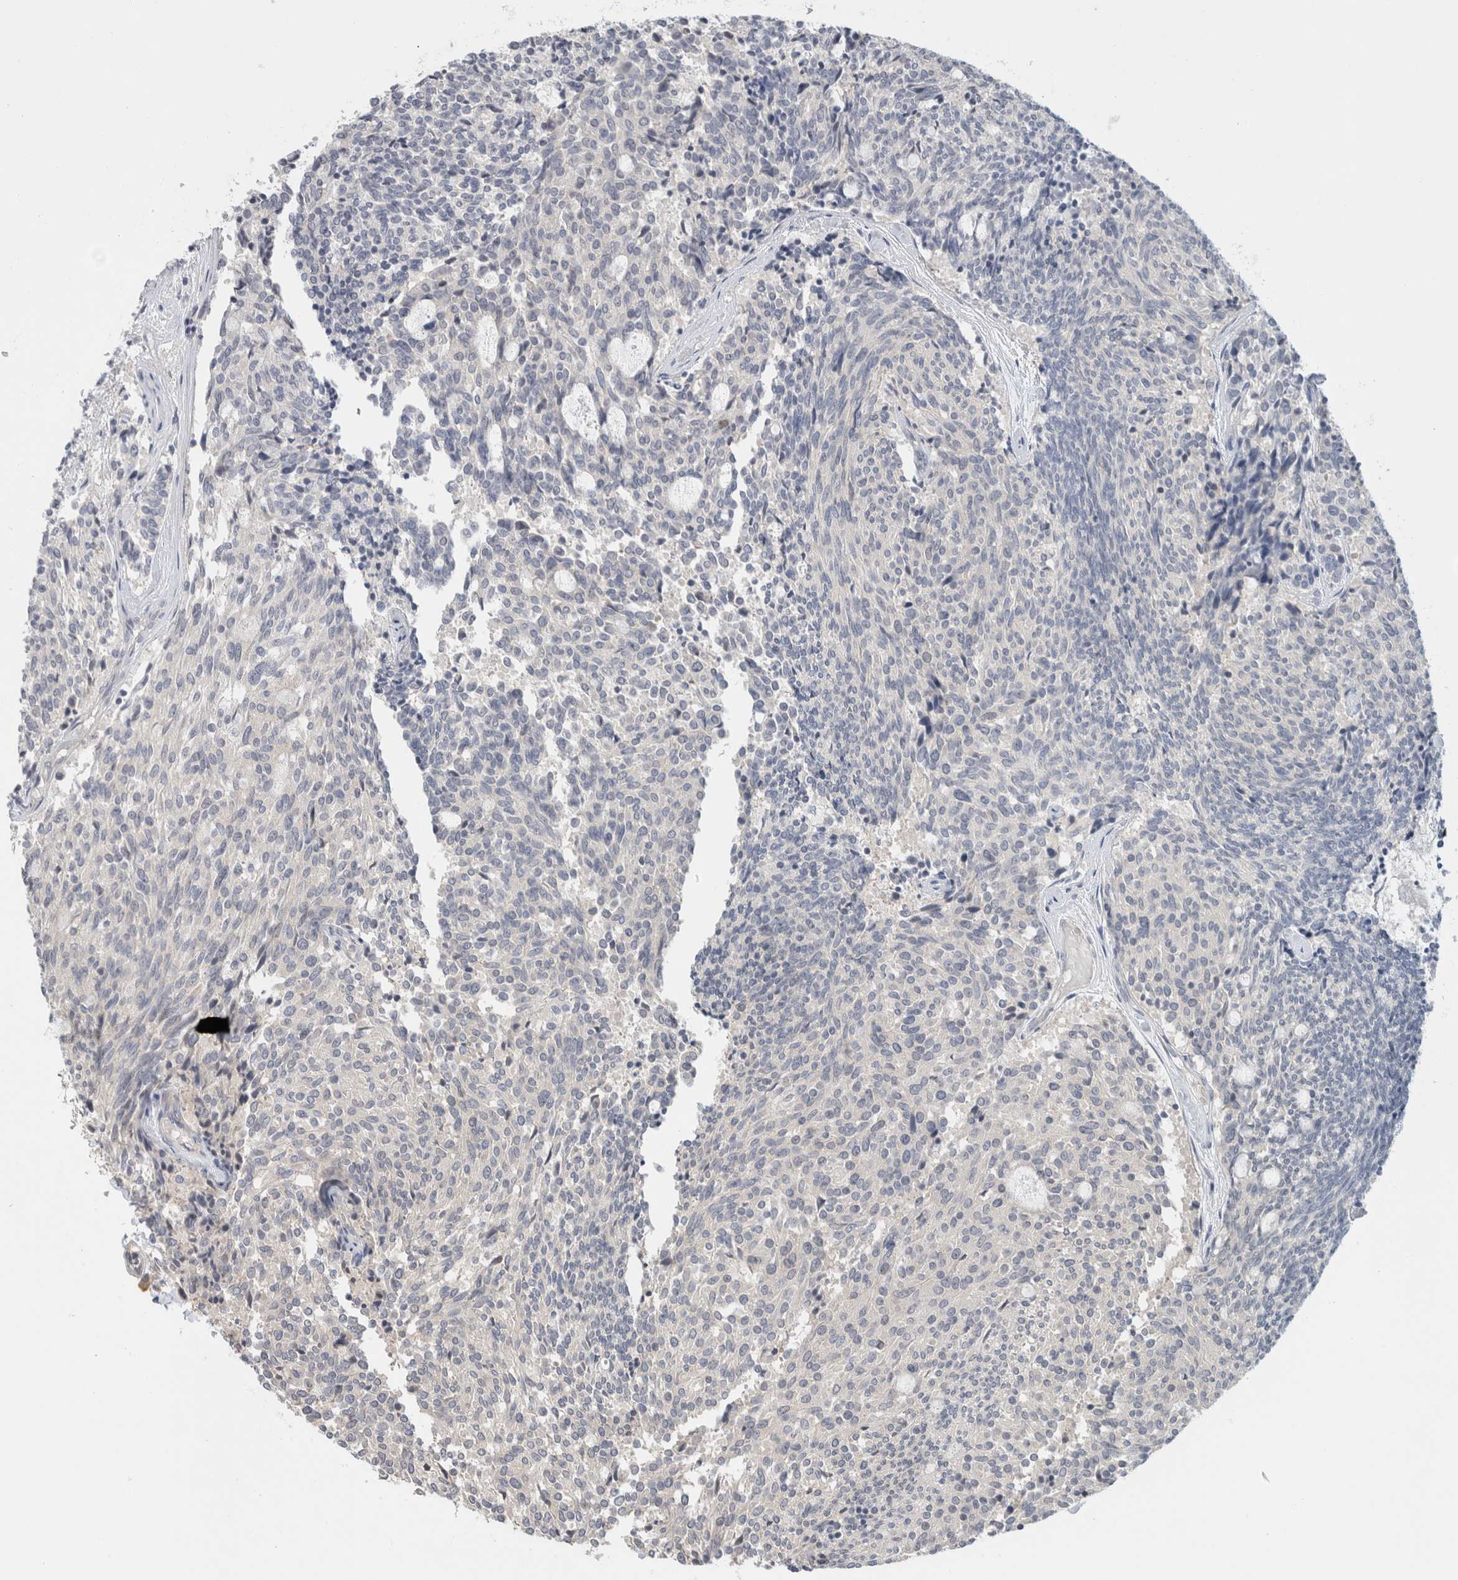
{"staining": {"intensity": "negative", "quantity": "none", "location": "none"}, "tissue": "carcinoid", "cell_type": "Tumor cells", "image_type": "cancer", "snomed": [{"axis": "morphology", "description": "Carcinoid, malignant, NOS"}, {"axis": "topography", "description": "Pancreas"}], "caption": "The image displays no significant staining in tumor cells of carcinoid (malignant). (DAB (3,3'-diaminobenzidine) IHC with hematoxylin counter stain).", "gene": "SPRTN", "patient": {"sex": "female", "age": 54}}